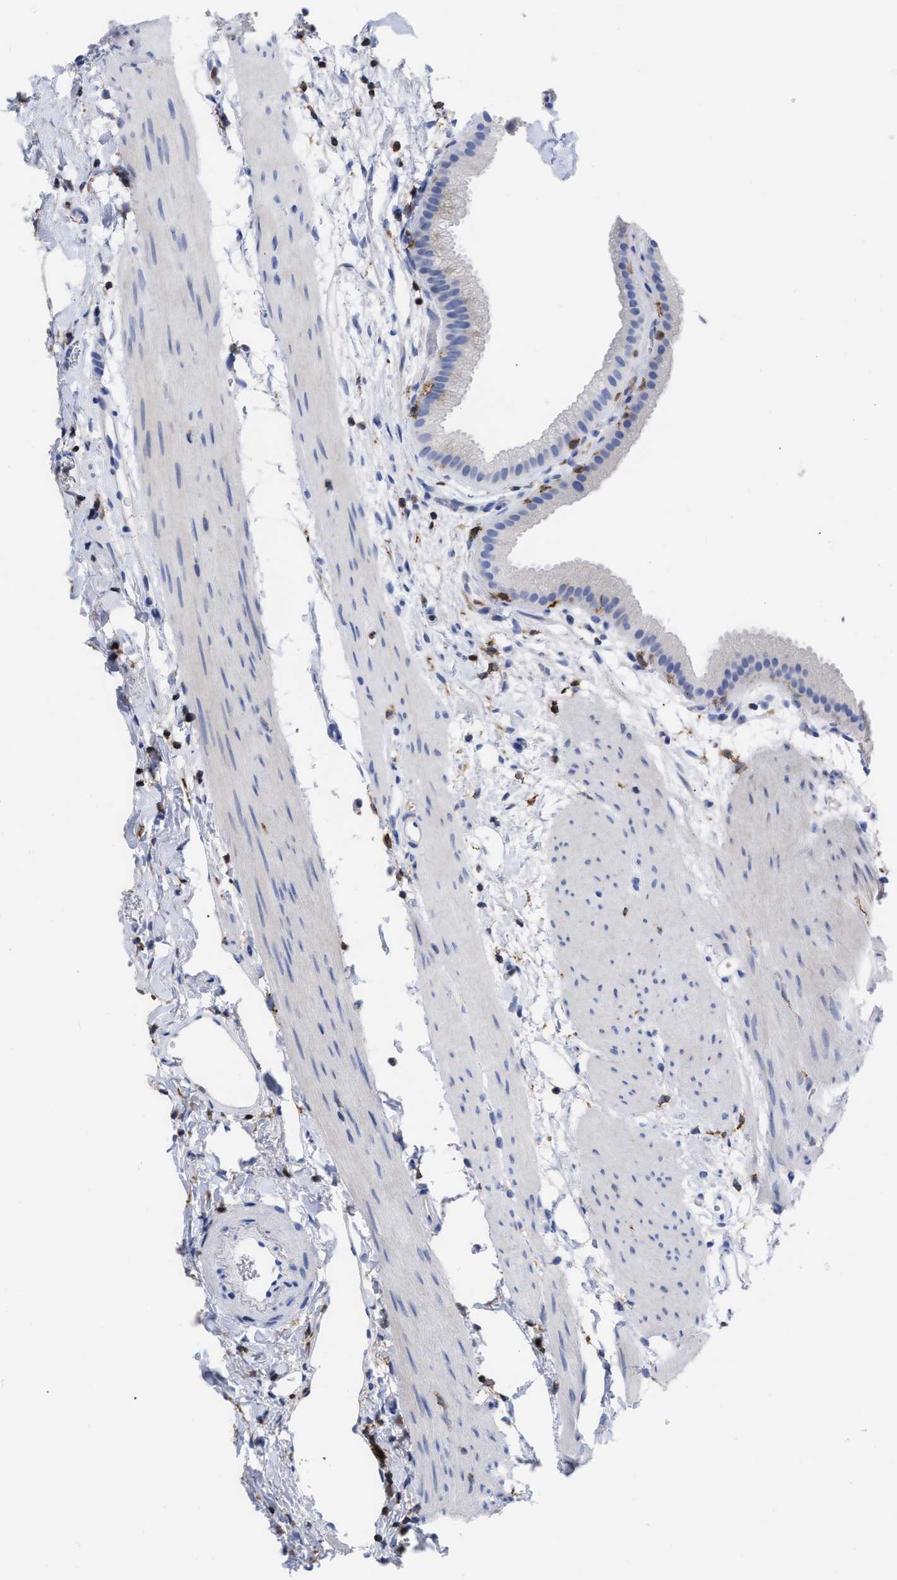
{"staining": {"intensity": "negative", "quantity": "none", "location": "none"}, "tissue": "gallbladder", "cell_type": "Glandular cells", "image_type": "normal", "snomed": [{"axis": "morphology", "description": "Normal tissue, NOS"}, {"axis": "topography", "description": "Gallbladder"}], "caption": "Human gallbladder stained for a protein using IHC exhibits no staining in glandular cells.", "gene": "HCLS1", "patient": {"sex": "female", "age": 64}}